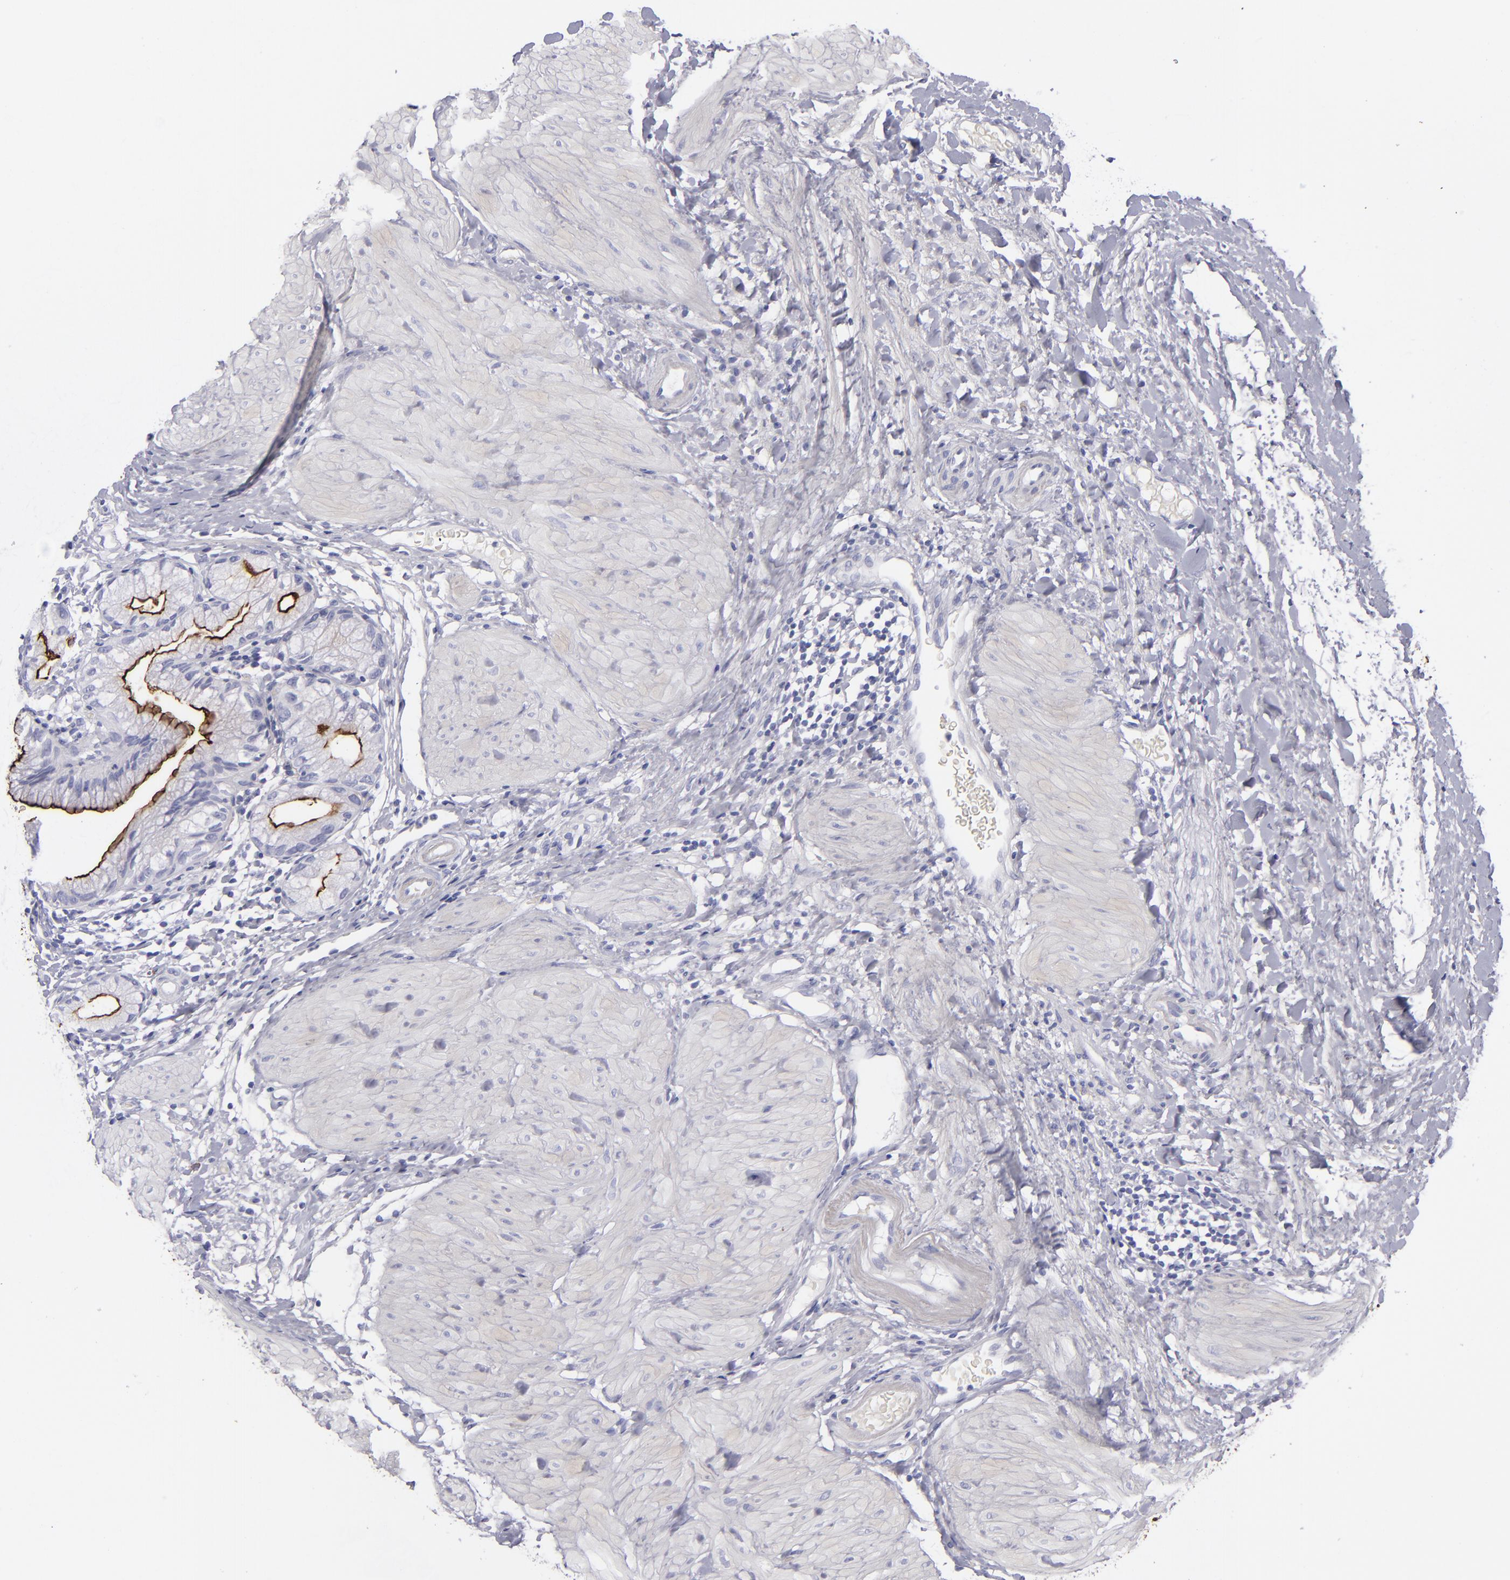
{"staining": {"intensity": "strong", "quantity": "25%-75%", "location": "cytoplasmic/membranous"}, "tissue": "gallbladder", "cell_type": "Glandular cells", "image_type": "normal", "snomed": [{"axis": "morphology", "description": "Normal tissue, NOS"}, {"axis": "morphology", "description": "Inflammation, NOS"}, {"axis": "topography", "description": "Gallbladder"}], "caption": "Protein analysis of benign gallbladder reveals strong cytoplasmic/membranous staining in approximately 25%-75% of glandular cells. (IHC, brightfield microscopy, high magnification).", "gene": "ANPEP", "patient": {"sex": "male", "age": 66}}